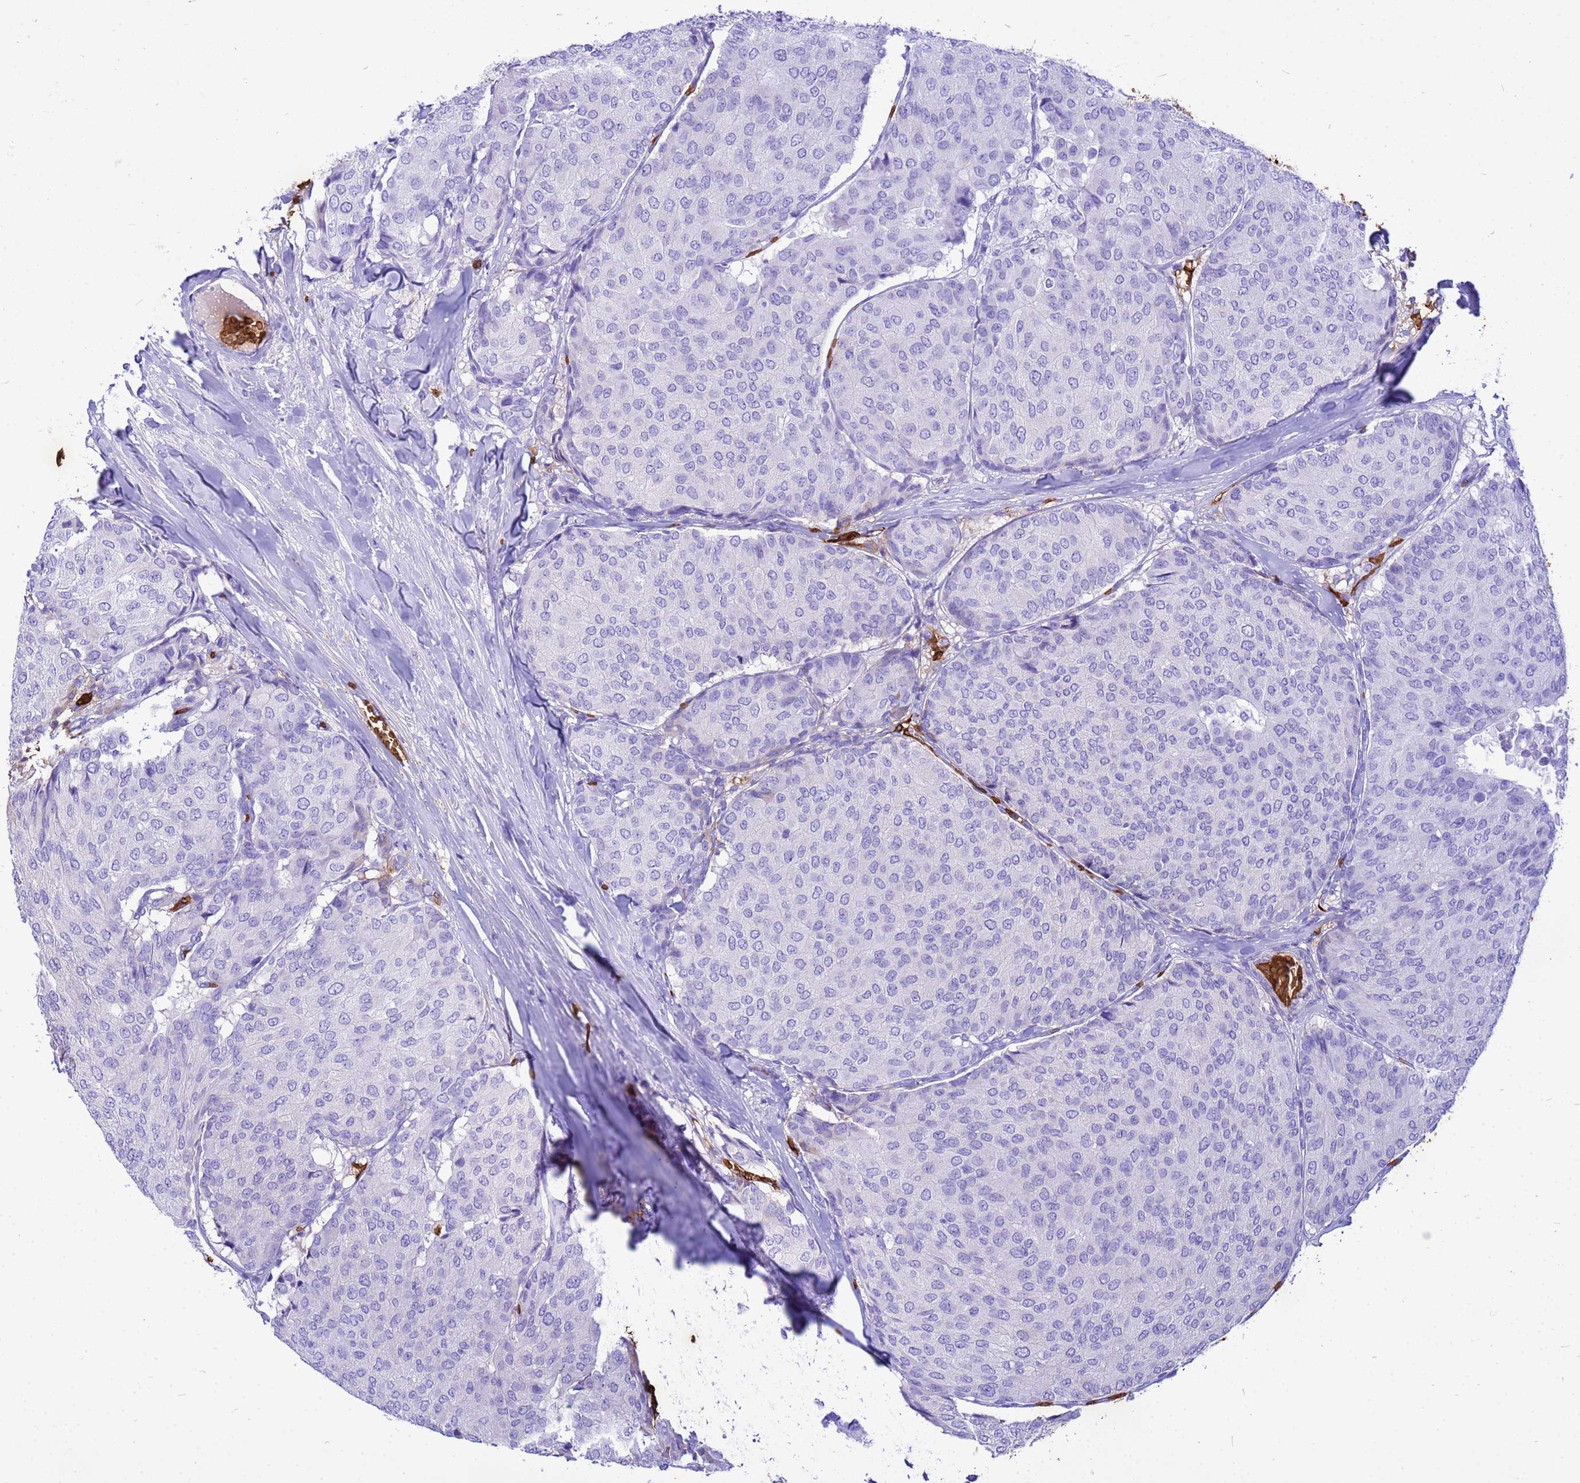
{"staining": {"intensity": "negative", "quantity": "none", "location": "none"}, "tissue": "breast cancer", "cell_type": "Tumor cells", "image_type": "cancer", "snomed": [{"axis": "morphology", "description": "Duct carcinoma"}, {"axis": "topography", "description": "Breast"}], "caption": "Immunohistochemical staining of breast invasive ductal carcinoma demonstrates no significant staining in tumor cells.", "gene": "HBA2", "patient": {"sex": "female", "age": 75}}